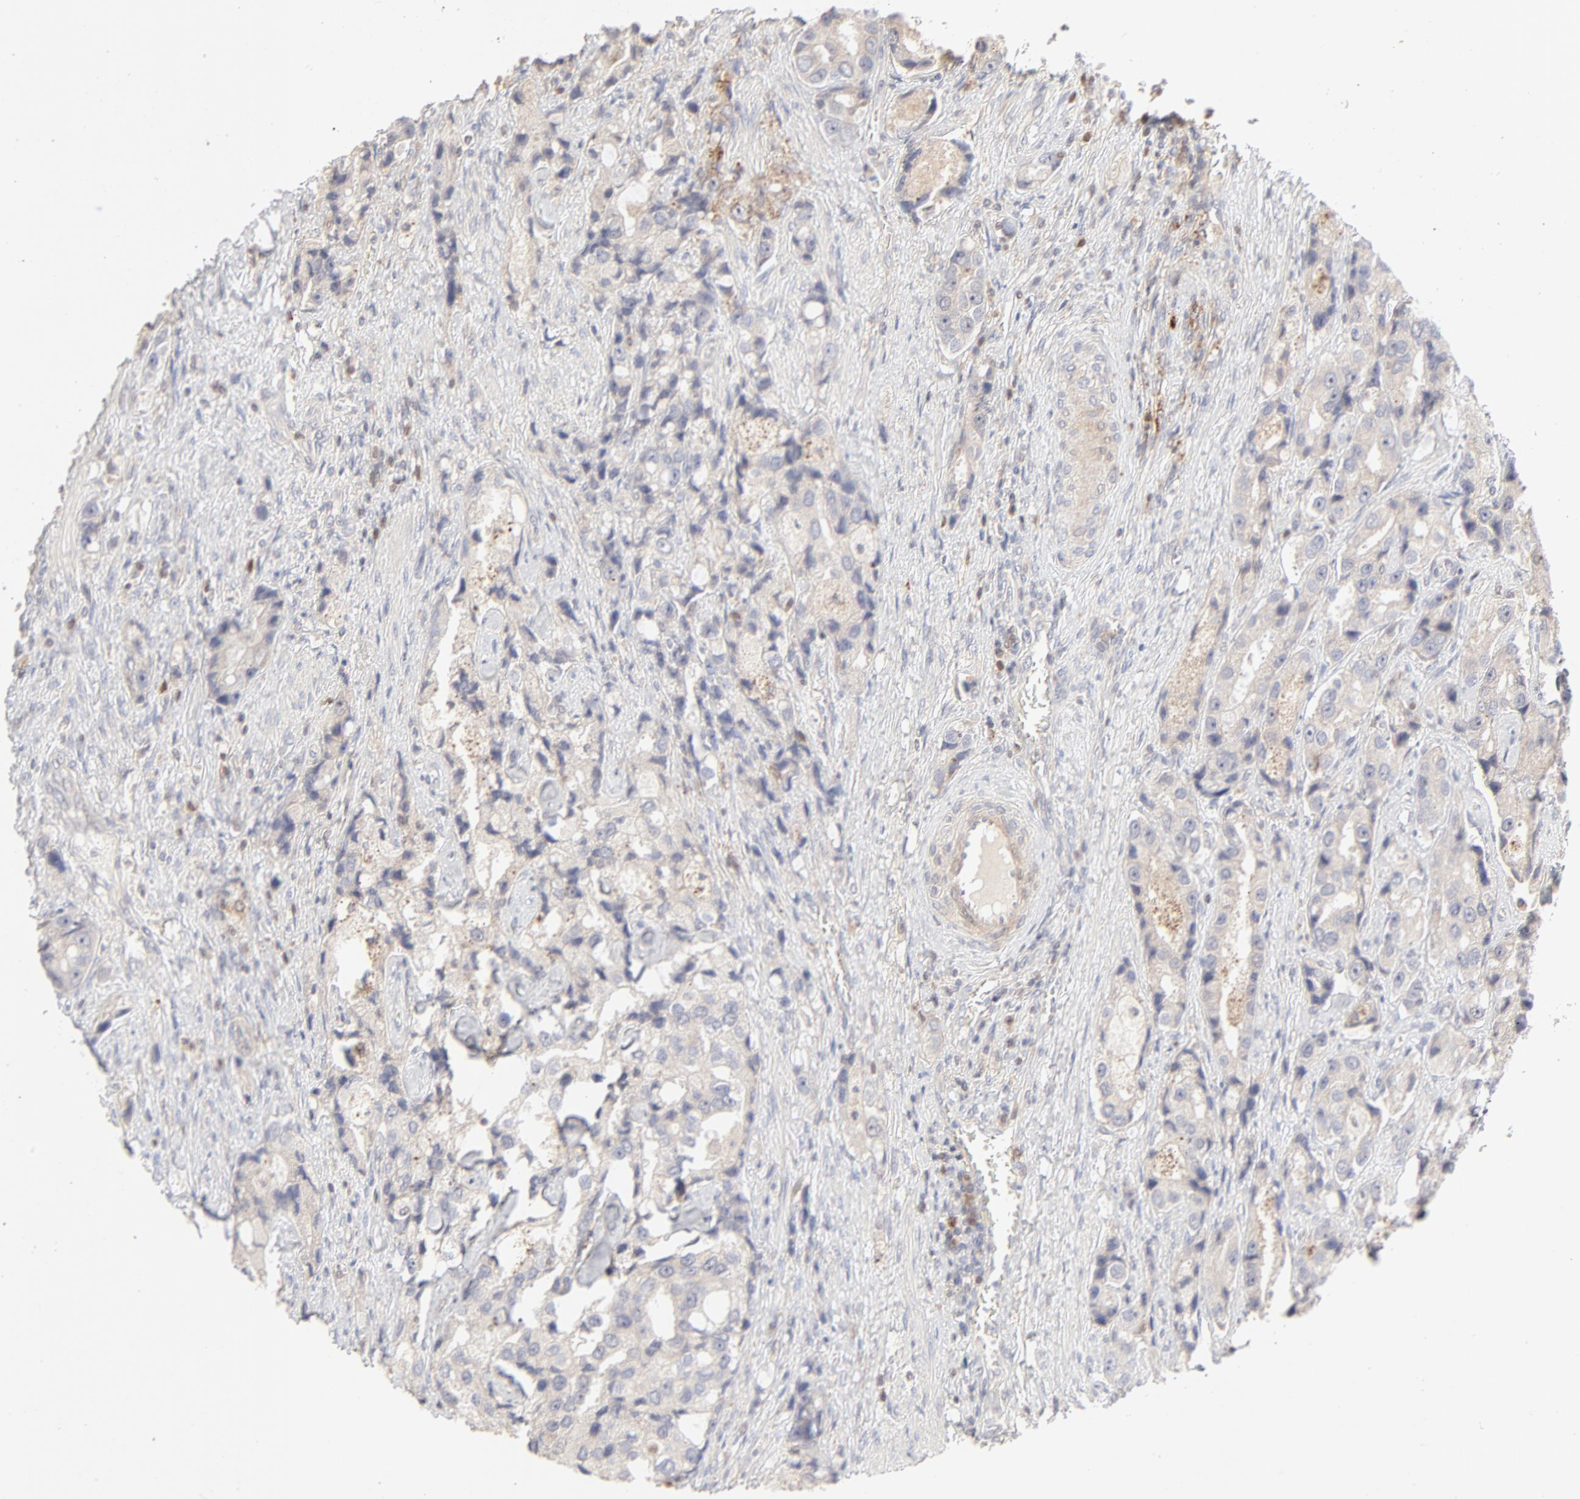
{"staining": {"intensity": "weak", "quantity": "<25%", "location": "cytoplasmic/membranous"}, "tissue": "prostate cancer", "cell_type": "Tumor cells", "image_type": "cancer", "snomed": [{"axis": "morphology", "description": "Adenocarcinoma, High grade"}, {"axis": "topography", "description": "Prostate"}], "caption": "IHC histopathology image of neoplastic tissue: prostate high-grade adenocarcinoma stained with DAB shows no significant protein positivity in tumor cells. (DAB immunohistochemistry (IHC) visualized using brightfield microscopy, high magnification).", "gene": "CDK6", "patient": {"sex": "male", "age": 63}}